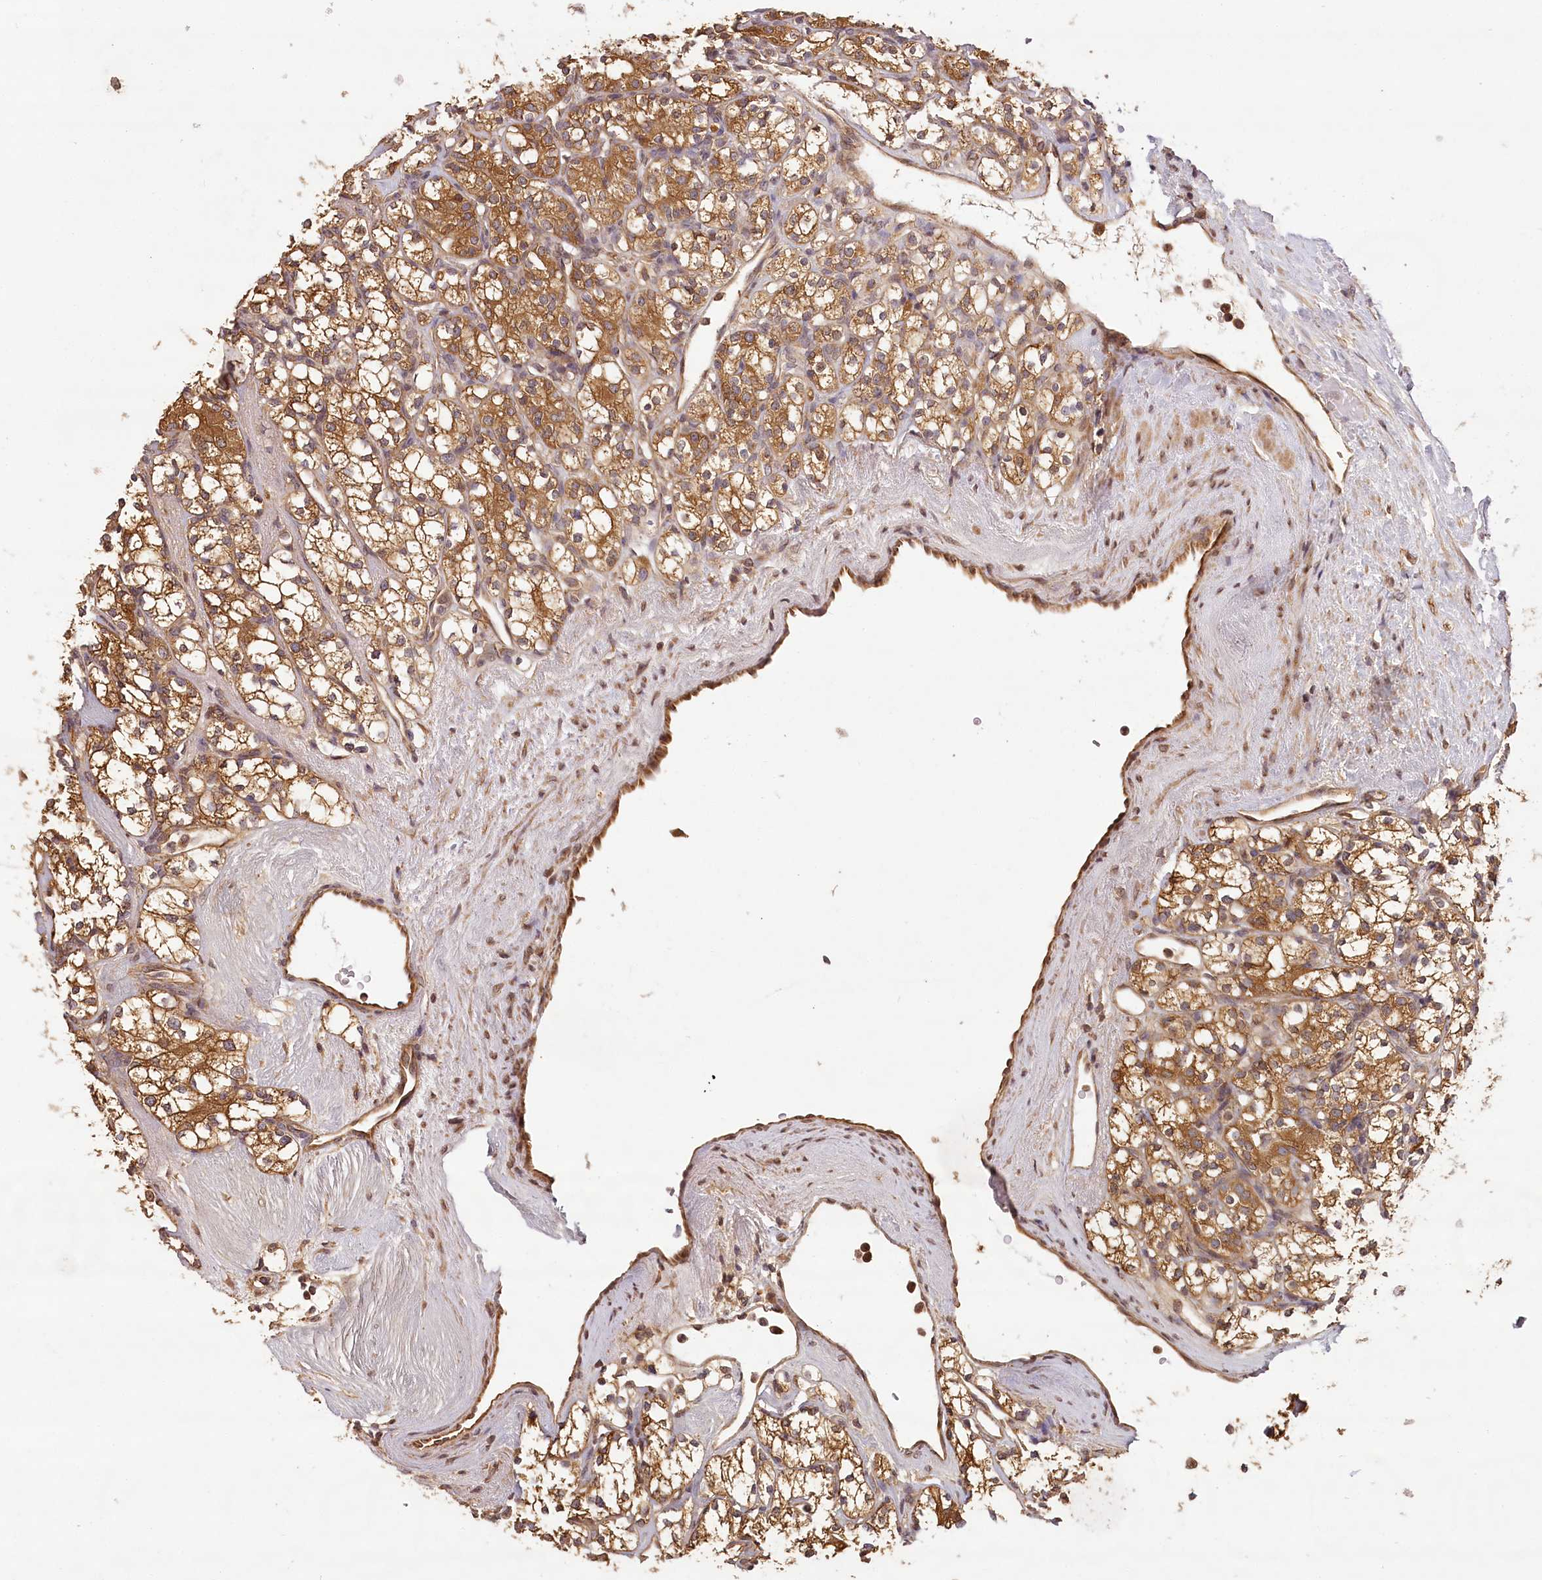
{"staining": {"intensity": "moderate", "quantity": ">75%", "location": "cytoplasmic/membranous"}, "tissue": "renal cancer", "cell_type": "Tumor cells", "image_type": "cancer", "snomed": [{"axis": "morphology", "description": "Adenocarcinoma, NOS"}, {"axis": "topography", "description": "Kidney"}], "caption": "Approximately >75% of tumor cells in human renal cancer (adenocarcinoma) reveal moderate cytoplasmic/membranous protein staining as visualized by brown immunohistochemical staining.", "gene": "LSS", "patient": {"sex": "male", "age": 77}}